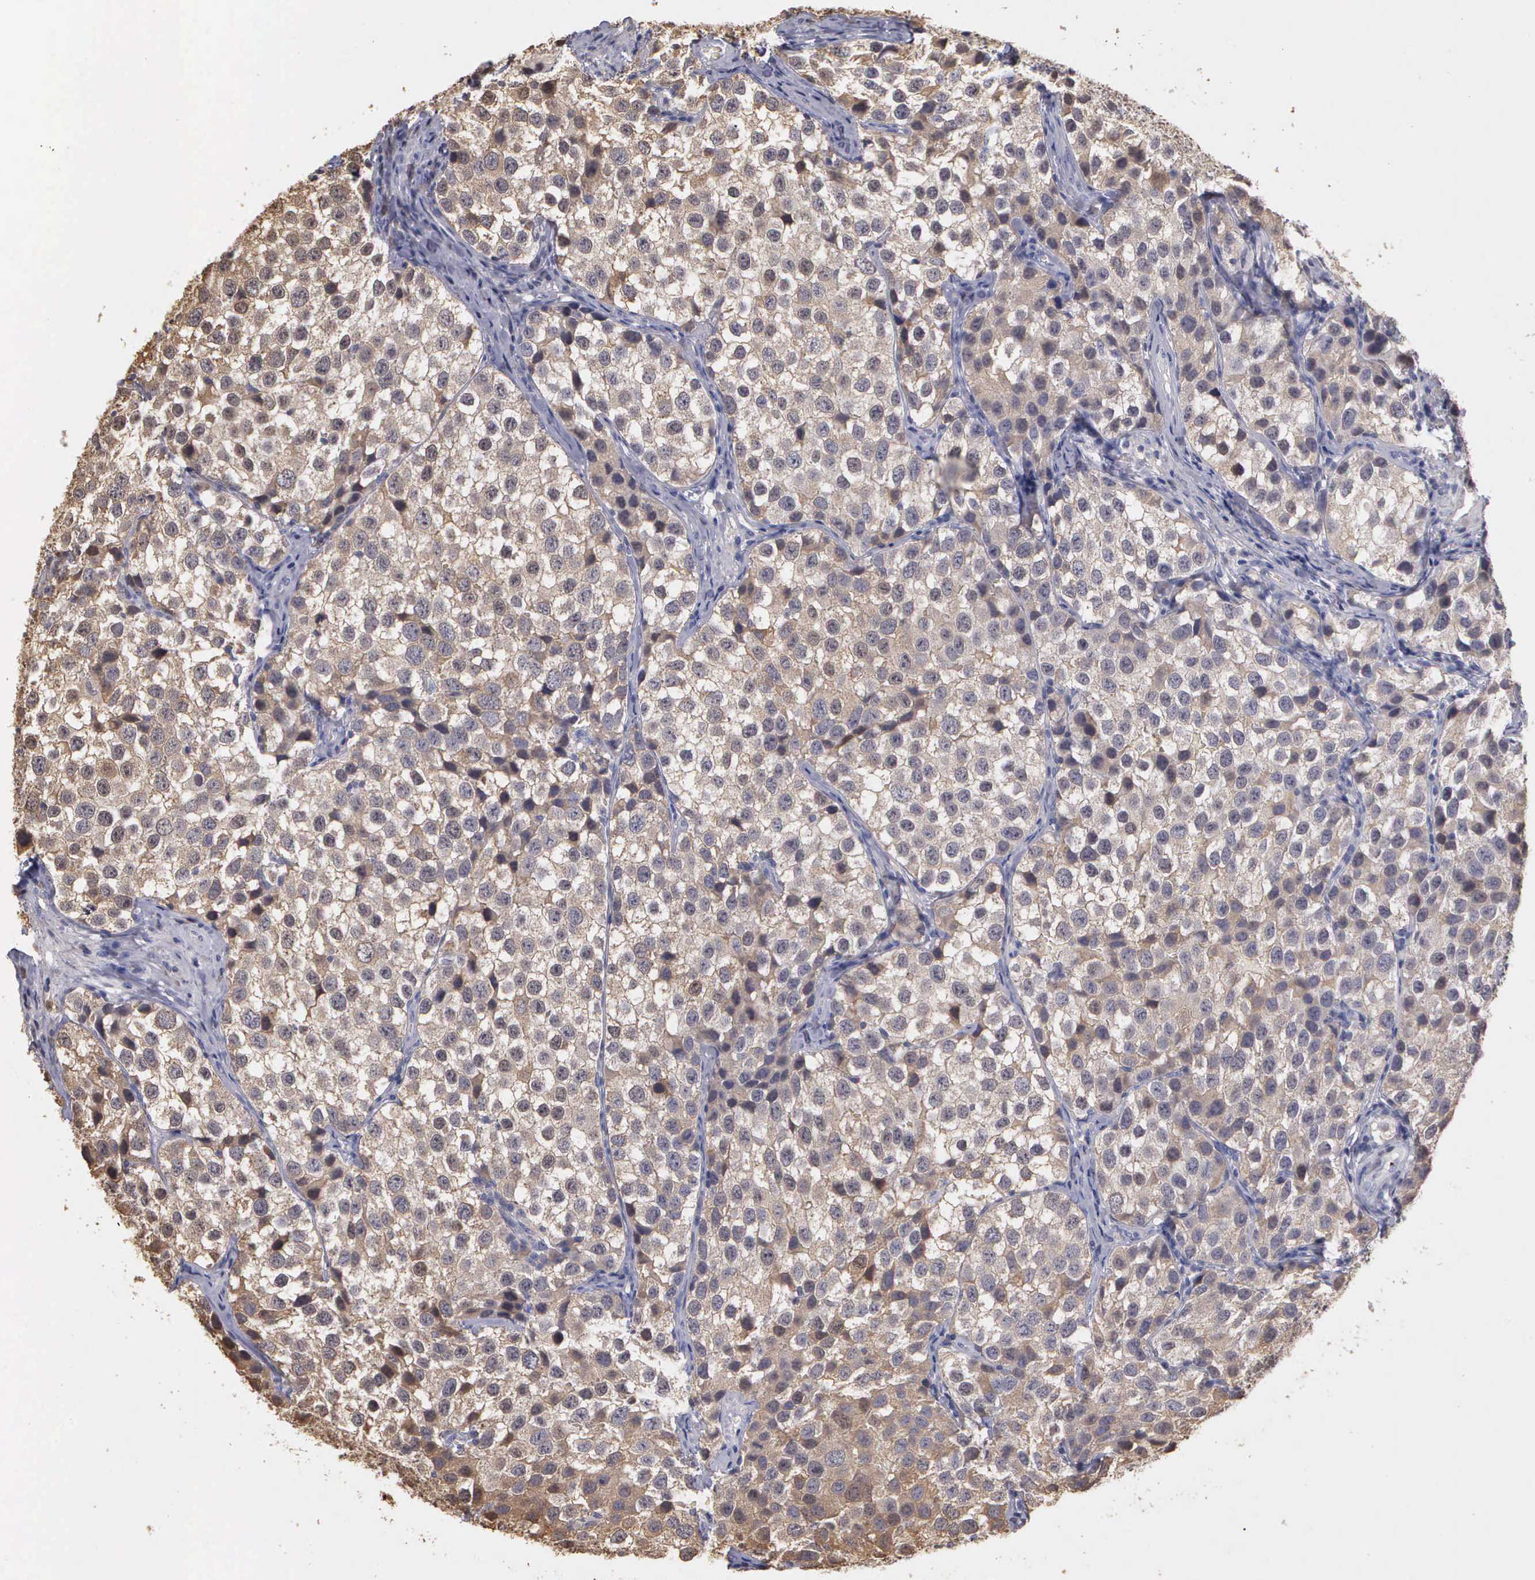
{"staining": {"intensity": "moderate", "quantity": "25%-75%", "location": "cytoplasmic/membranous"}, "tissue": "testis cancer", "cell_type": "Tumor cells", "image_type": "cancer", "snomed": [{"axis": "morphology", "description": "Seminoma, NOS"}, {"axis": "topography", "description": "Testis"}], "caption": "Protein staining of testis cancer tissue demonstrates moderate cytoplasmic/membranous staining in approximately 25%-75% of tumor cells. Ihc stains the protein of interest in brown and the nuclei are stained blue.", "gene": "ENO3", "patient": {"sex": "male", "age": 39}}